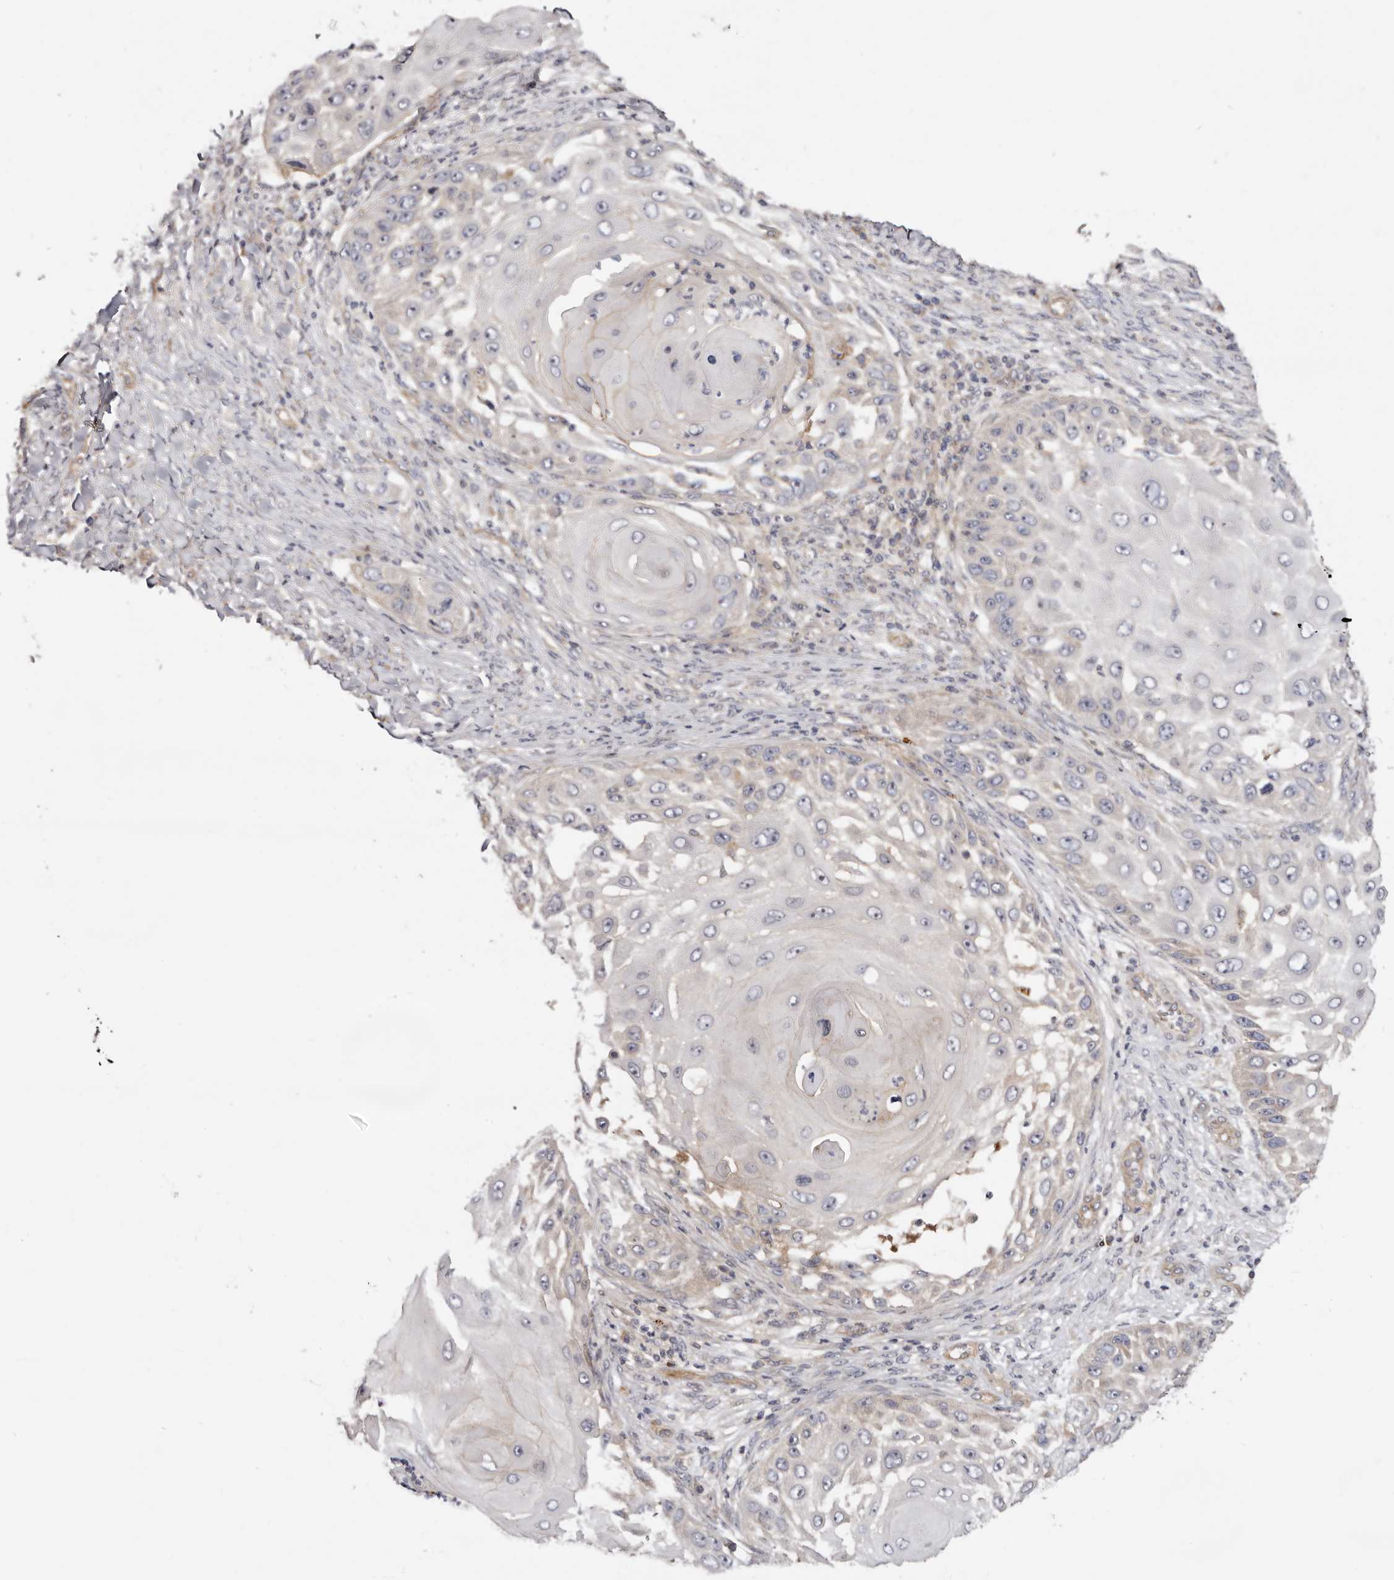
{"staining": {"intensity": "negative", "quantity": "none", "location": "none"}, "tissue": "skin cancer", "cell_type": "Tumor cells", "image_type": "cancer", "snomed": [{"axis": "morphology", "description": "Squamous cell carcinoma, NOS"}, {"axis": "topography", "description": "Skin"}], "caption": "Skin cancer was stained to show a protein in brown. There is no significant positivity in tumor cells.", "gene": "PANK4", "patient": {"sex": "female", "age": 44}}